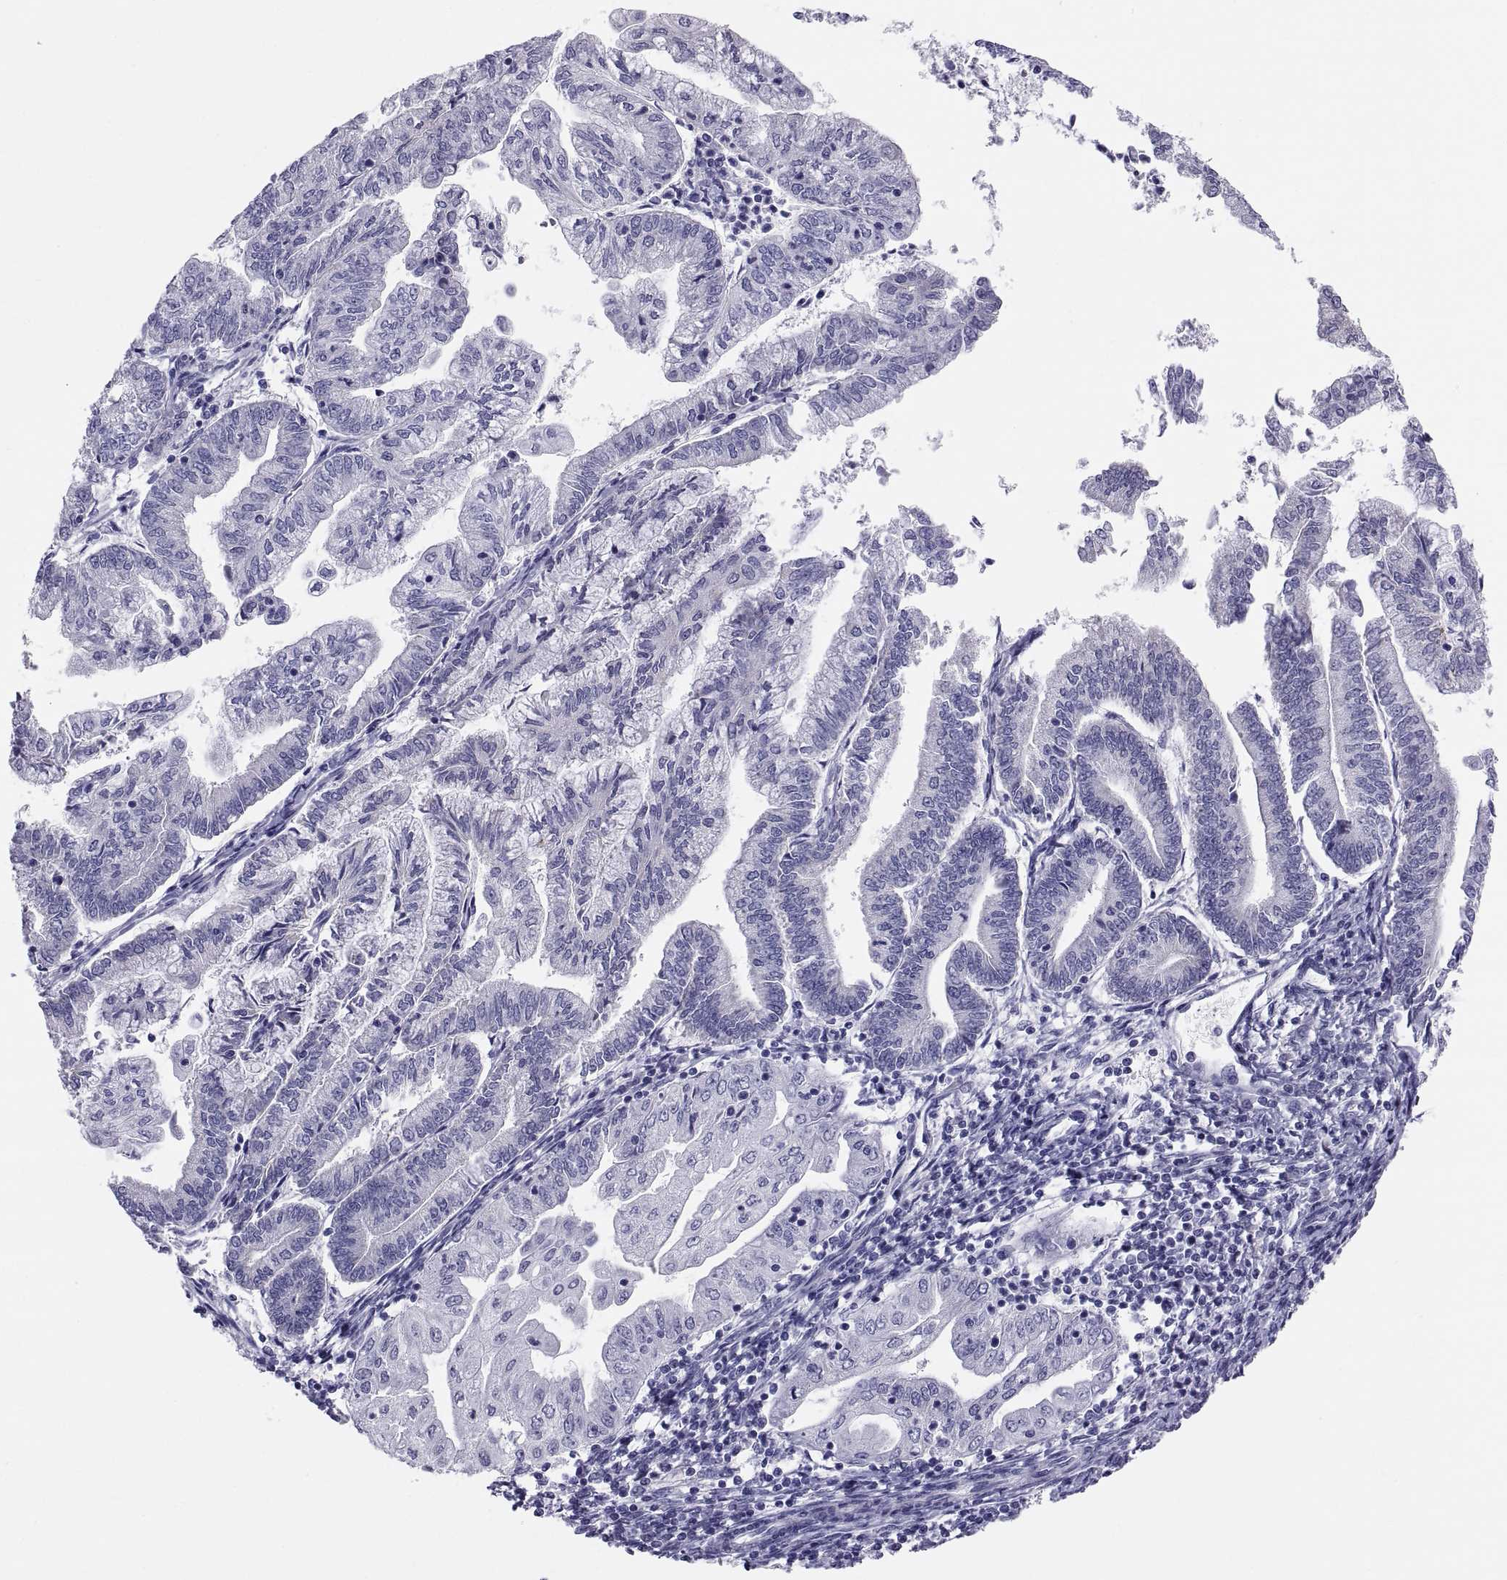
{"staining": {"intensity": "negative", "quantity": "none", "location": "none"}, "tissue": "endometrial cancer", "cell_type": "Tumor cells", "image_type": "cancer", "snomed": [{"axis": "morphology", "description": "Adenocarcinoma, NOS"}, {"axis": "topography", "description": "Endometrium"}], "caption": "The photomicrograph exhibits no significant staining in tumor cells of adenocarcinoma (endometrial).", "gene": "FAM170A", "patient": {"sex": "female", "age": 55}}